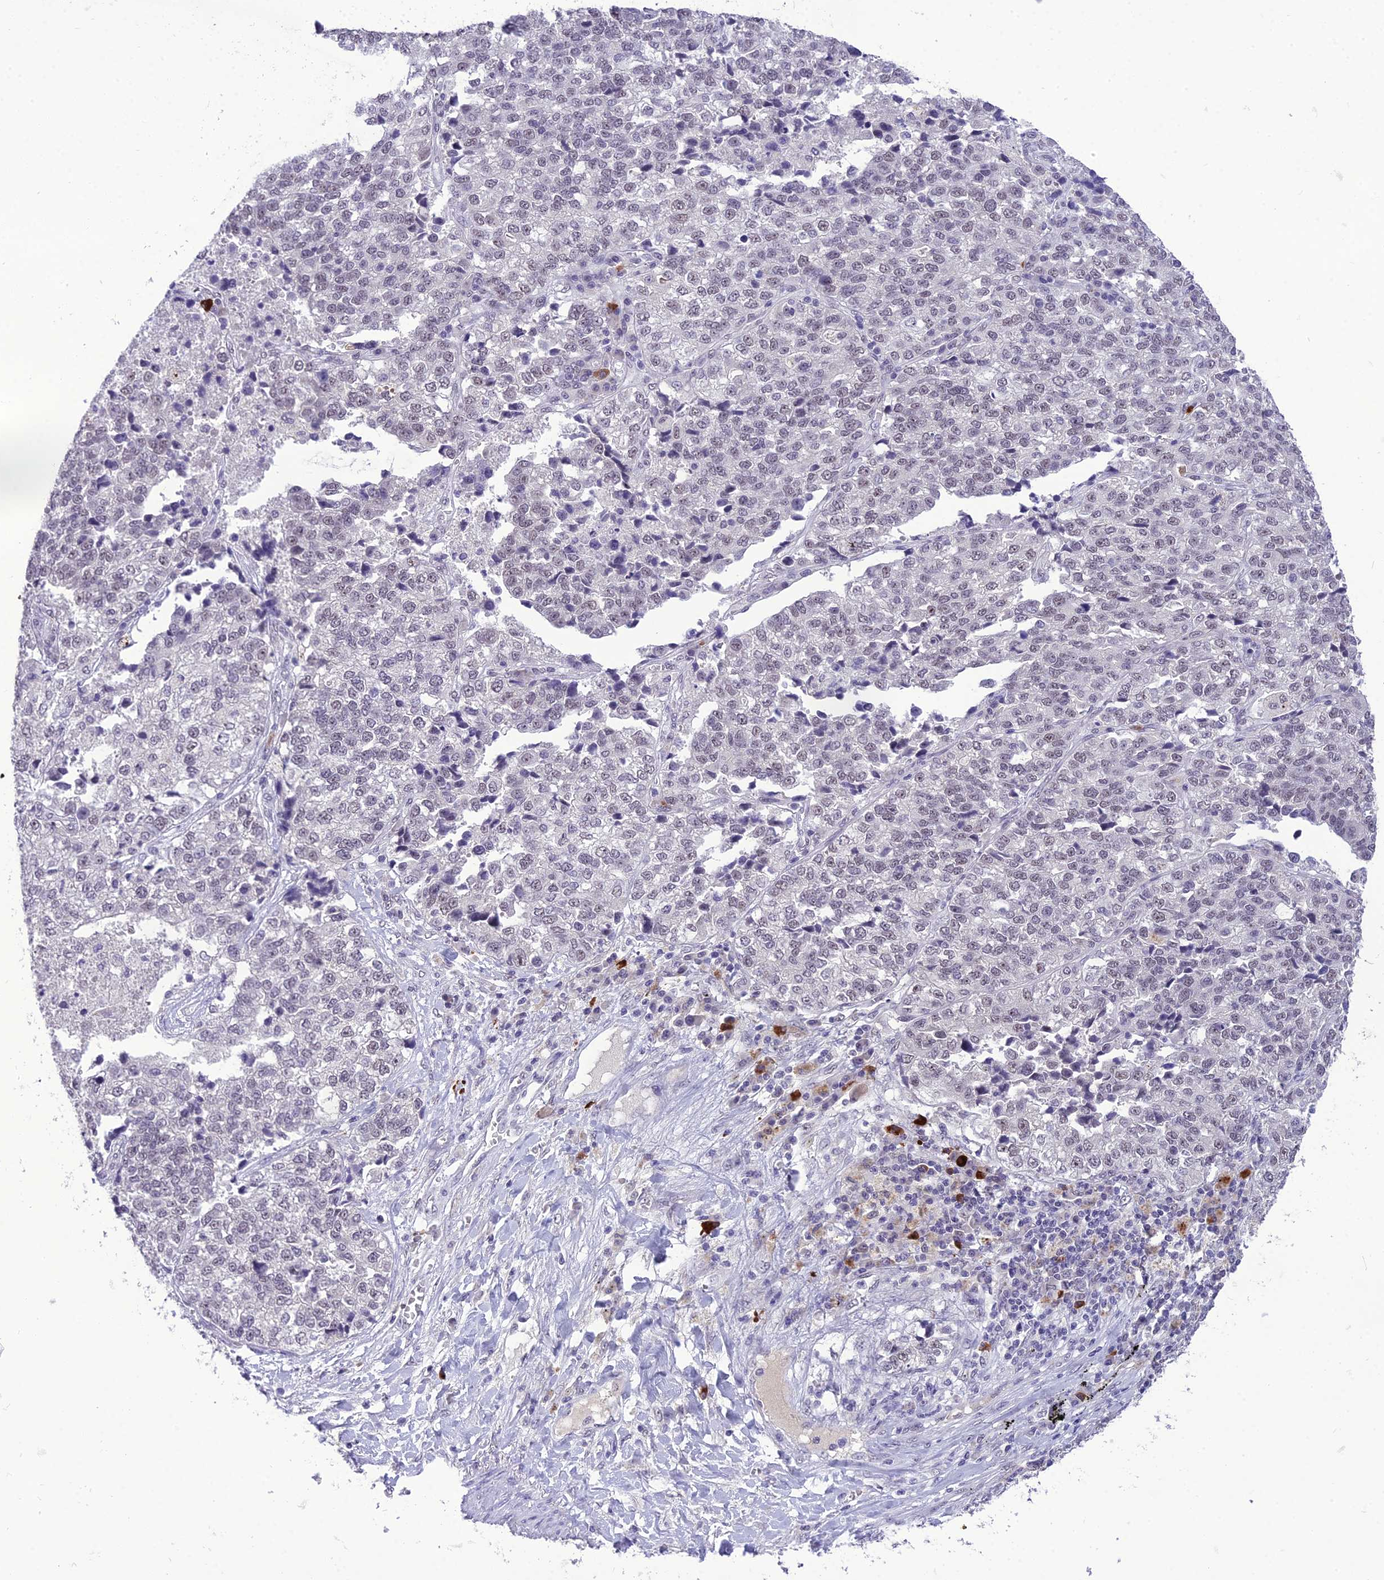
{"staining": {"intensity": "negative", "quantity": "none", "location": "none"}, "tissue": "lung cancer", "cell_type": "Tumor cells", "image_type": "cancer", "snomed": [{"axis": "morphology", "description": "Adenocarcinoma, NOS"}, {"axis": "topography", "description": "Lung"}], "caption": "This is an immunohistochemistry (IHC) image of lung cancer. There is no expression in tumor cells.", "gene": "SH3RF3", "patient": {"sex": "male", "age": 49}}